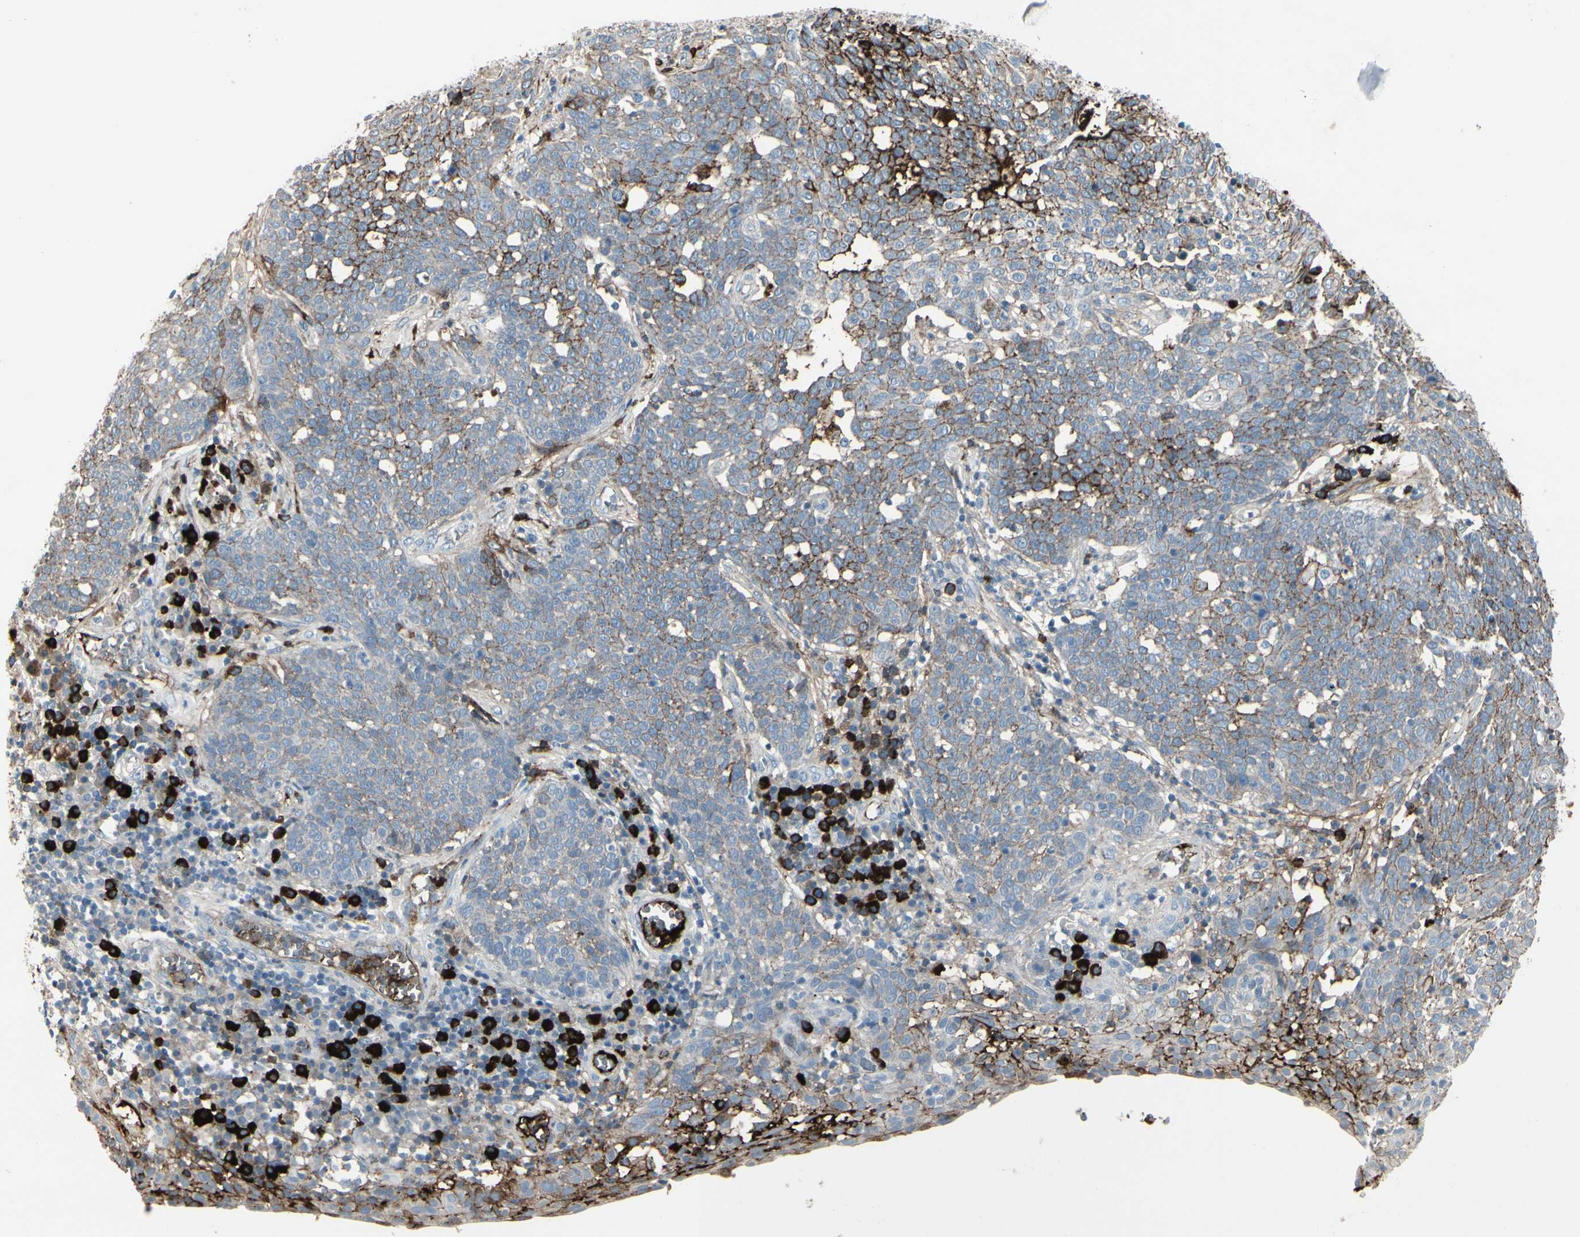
{"staining": {"intensity": "strong", "quantity": "25%-75%", "location": "cytoplasmic/membranous"}, "tissue": "cervical cancer", "cell_type": "Tumor cells", "image_type": "cancer", "snomed": [{"axis": "morphology", "description": "Squamous cell carcinoma, NOS"}, {"axis": "topography", "description": "Cervix"}], "caption": "A high-resolution photomicrograph shows IHC staining of cervical squamous cell carcinoma, which demonstrates strong cytoplasmic/membranous staining in approximately 25%-75% of tumor cells.", "gene": "IGHG1", "patient": {"sex": "female", "age": 34}}